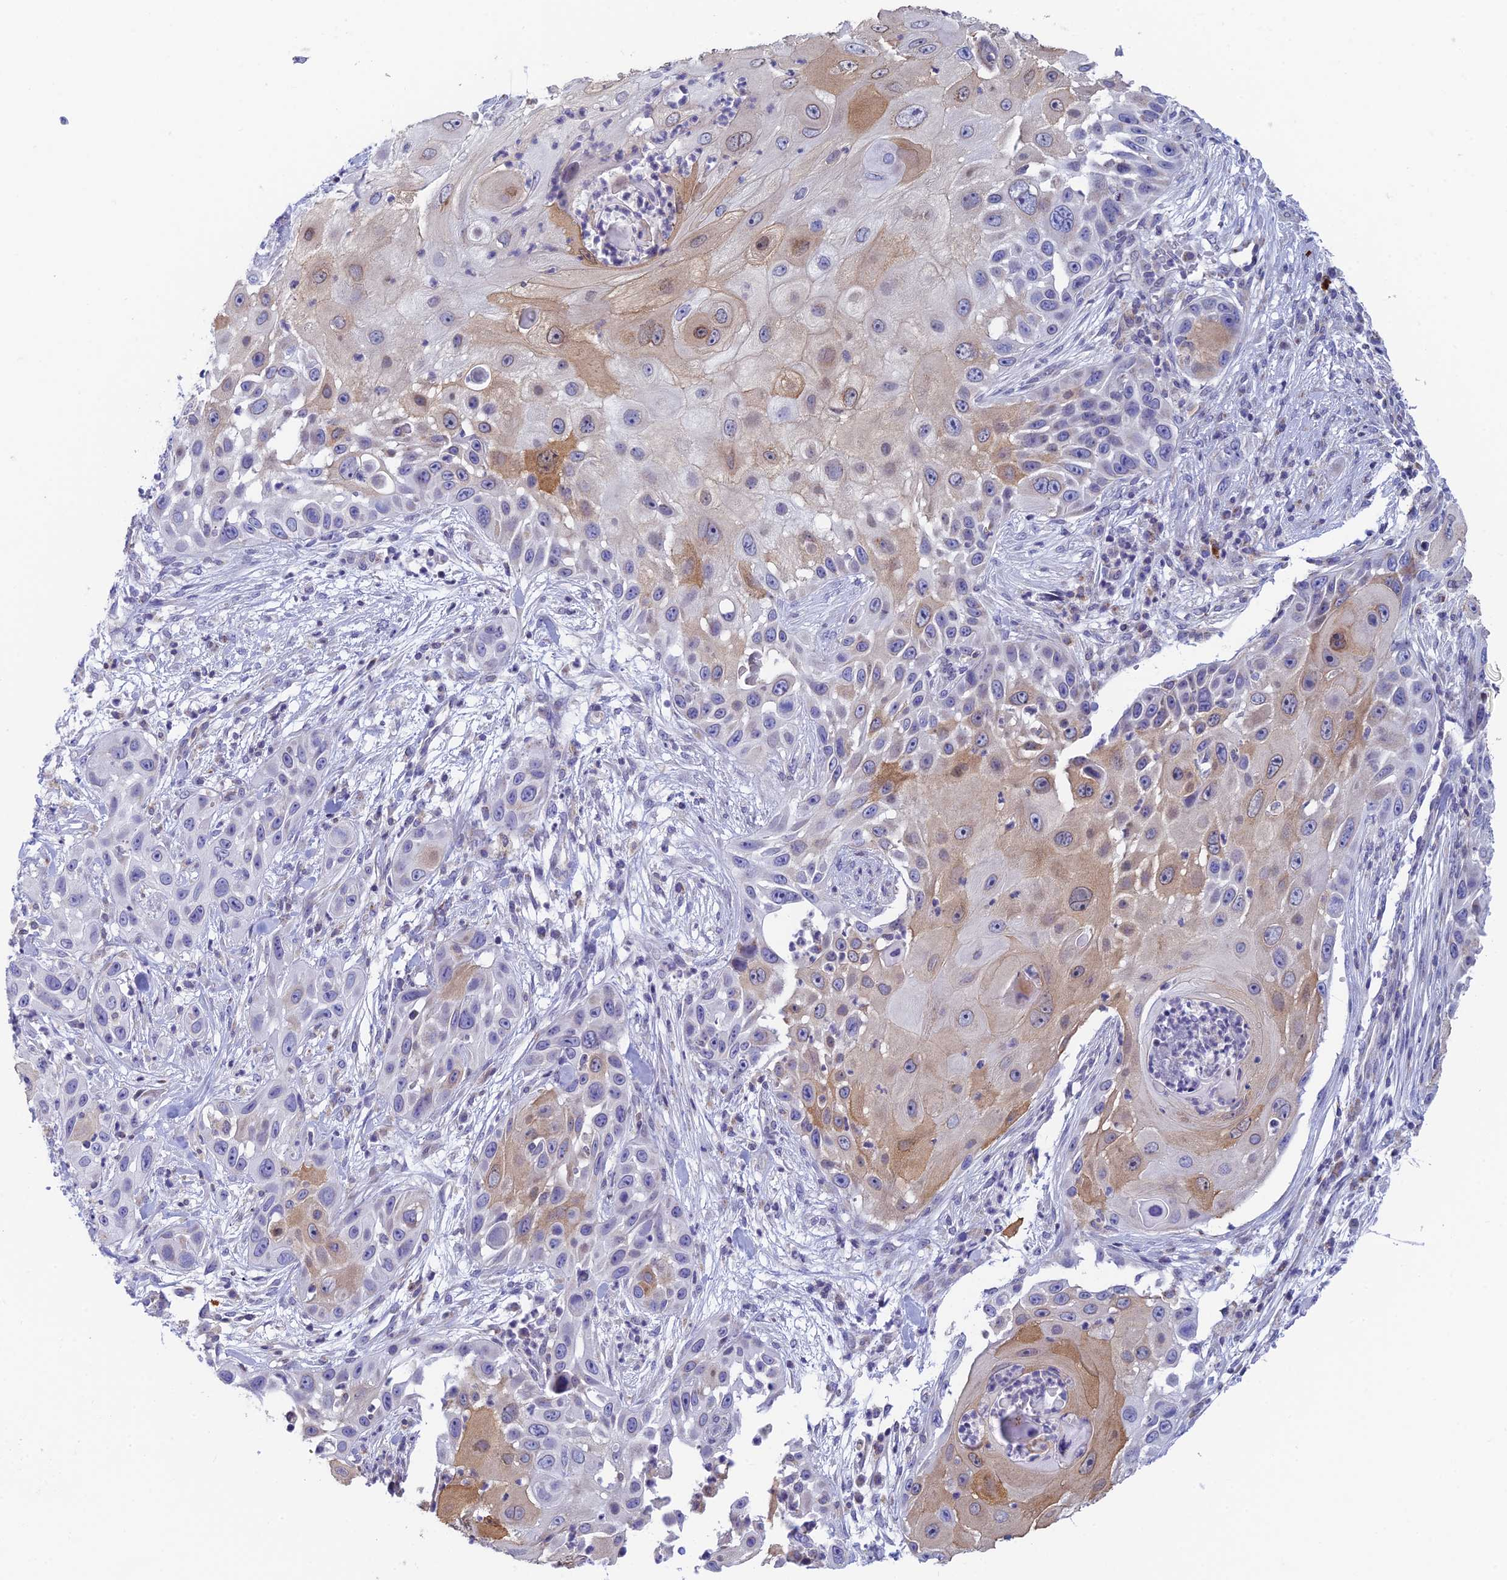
{"staining": {"intensity": "weak", "quantity": "<25%", "location": "cytoplasmic/membranous"}, "tissue": "skin cancer", "cell_type": "Tumor cells", "image_type": "cancer", "snomed": [{"axis": "morphology", "description": "Squamous cell carcinoma, NOS"}, {"axis": "topography", "description": "Skin"}], "caption": "IHC image of human skin squamous cell carcinoma stained for a protein (brown), which exhibits no staining in tumor cells.", "gene": "REXO5", "patient": {"sex": "female", "age": 44}}